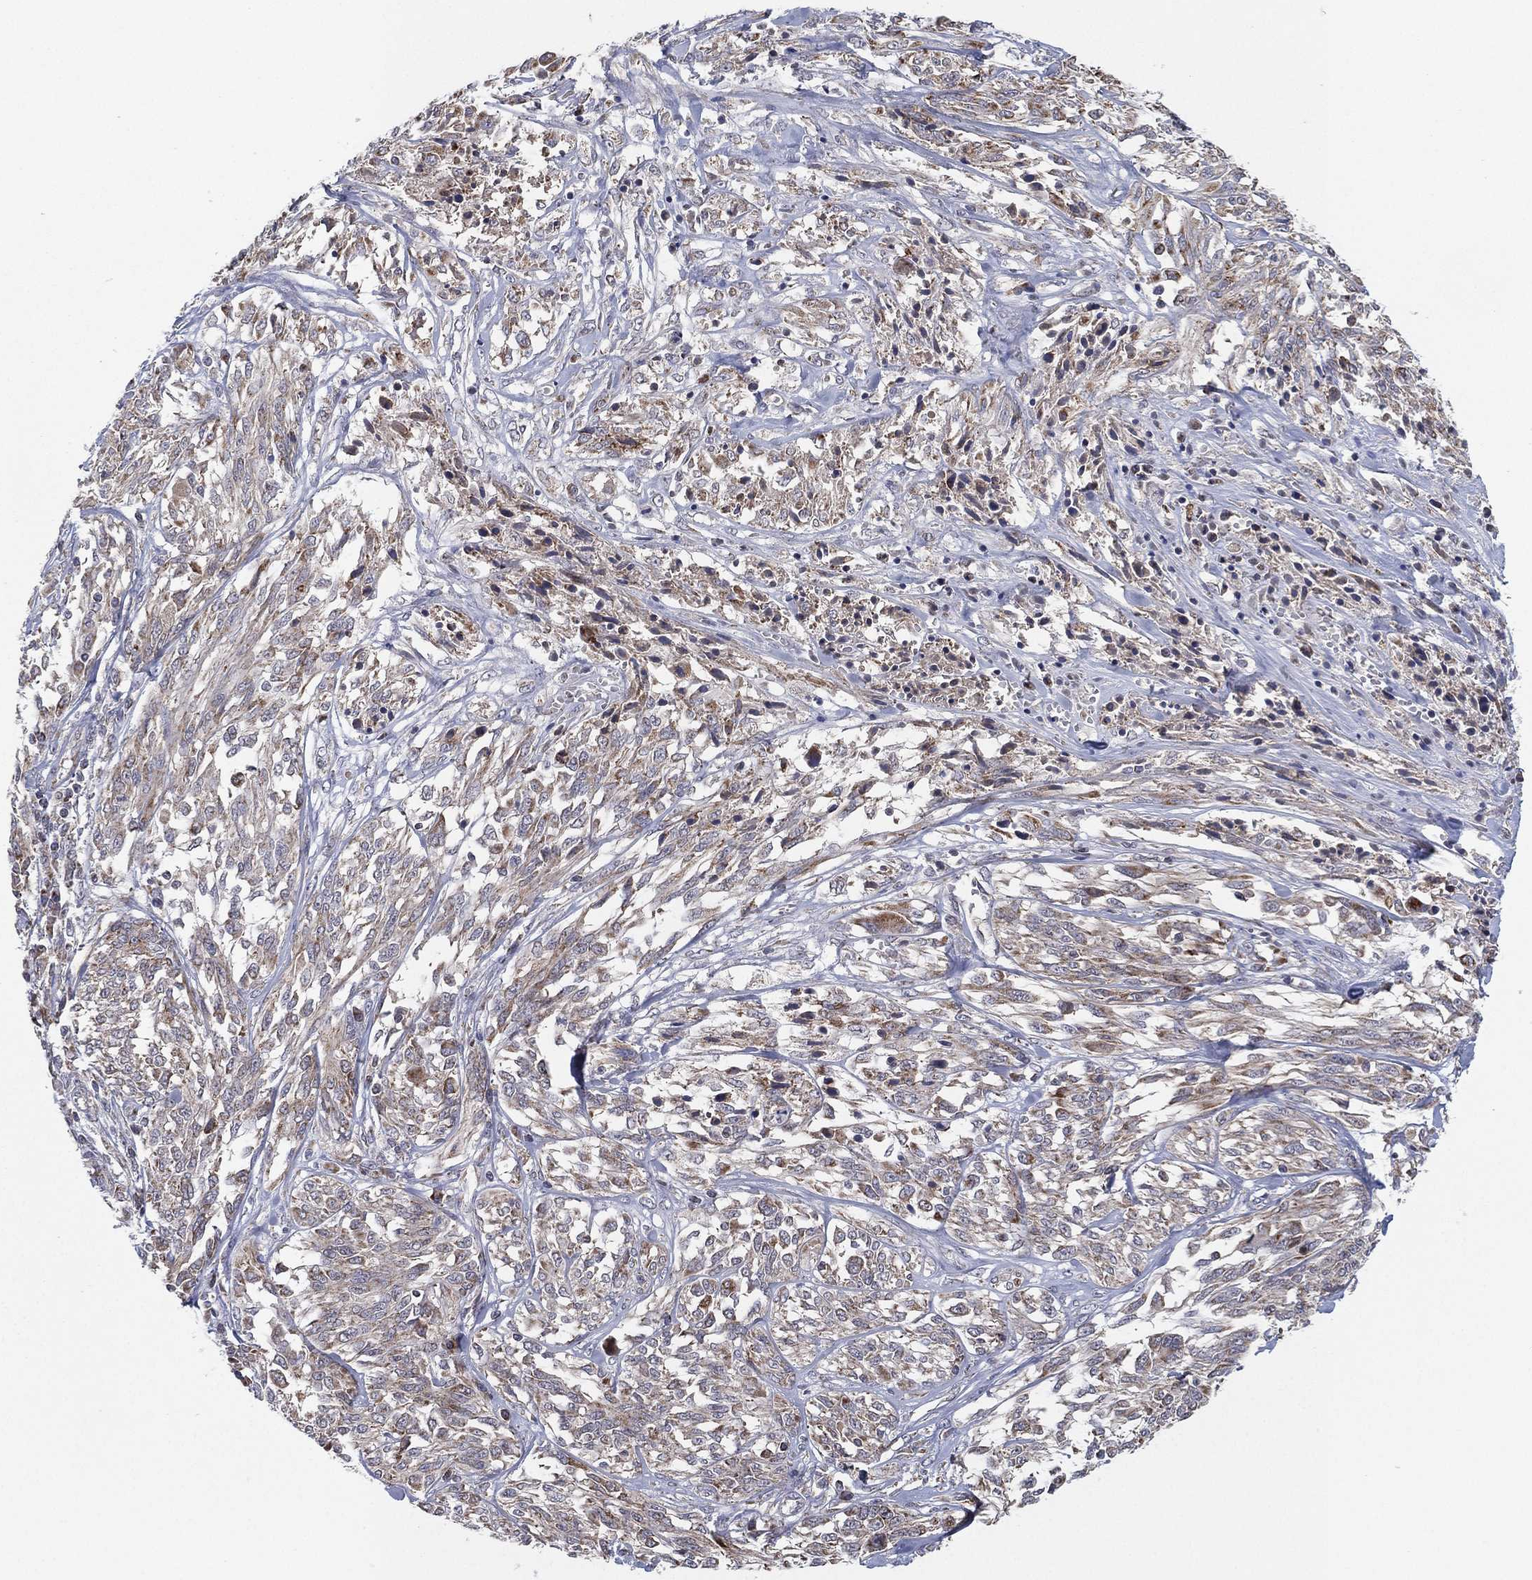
{"staining": {"intensity": "weak", "quantity": "25%-75%", "location": "cytoplasmic/membranous"}, "tissue": "melanoma", "cell_type": "Tumor cells", "image_type": "cancer", "snomed": [{"axis": "morphology", "description": "Malignant melanoma, NOS"}, {"axis": "topography", "description": "Skin"}], "caption": "Melanoma stained with a brown dye reveals weak cytoplasmic/membranous positive expression in about 25%-75% of tumor cells.", "gene": "PSMG4", "patient": {"sex": "female", "age": 91}}